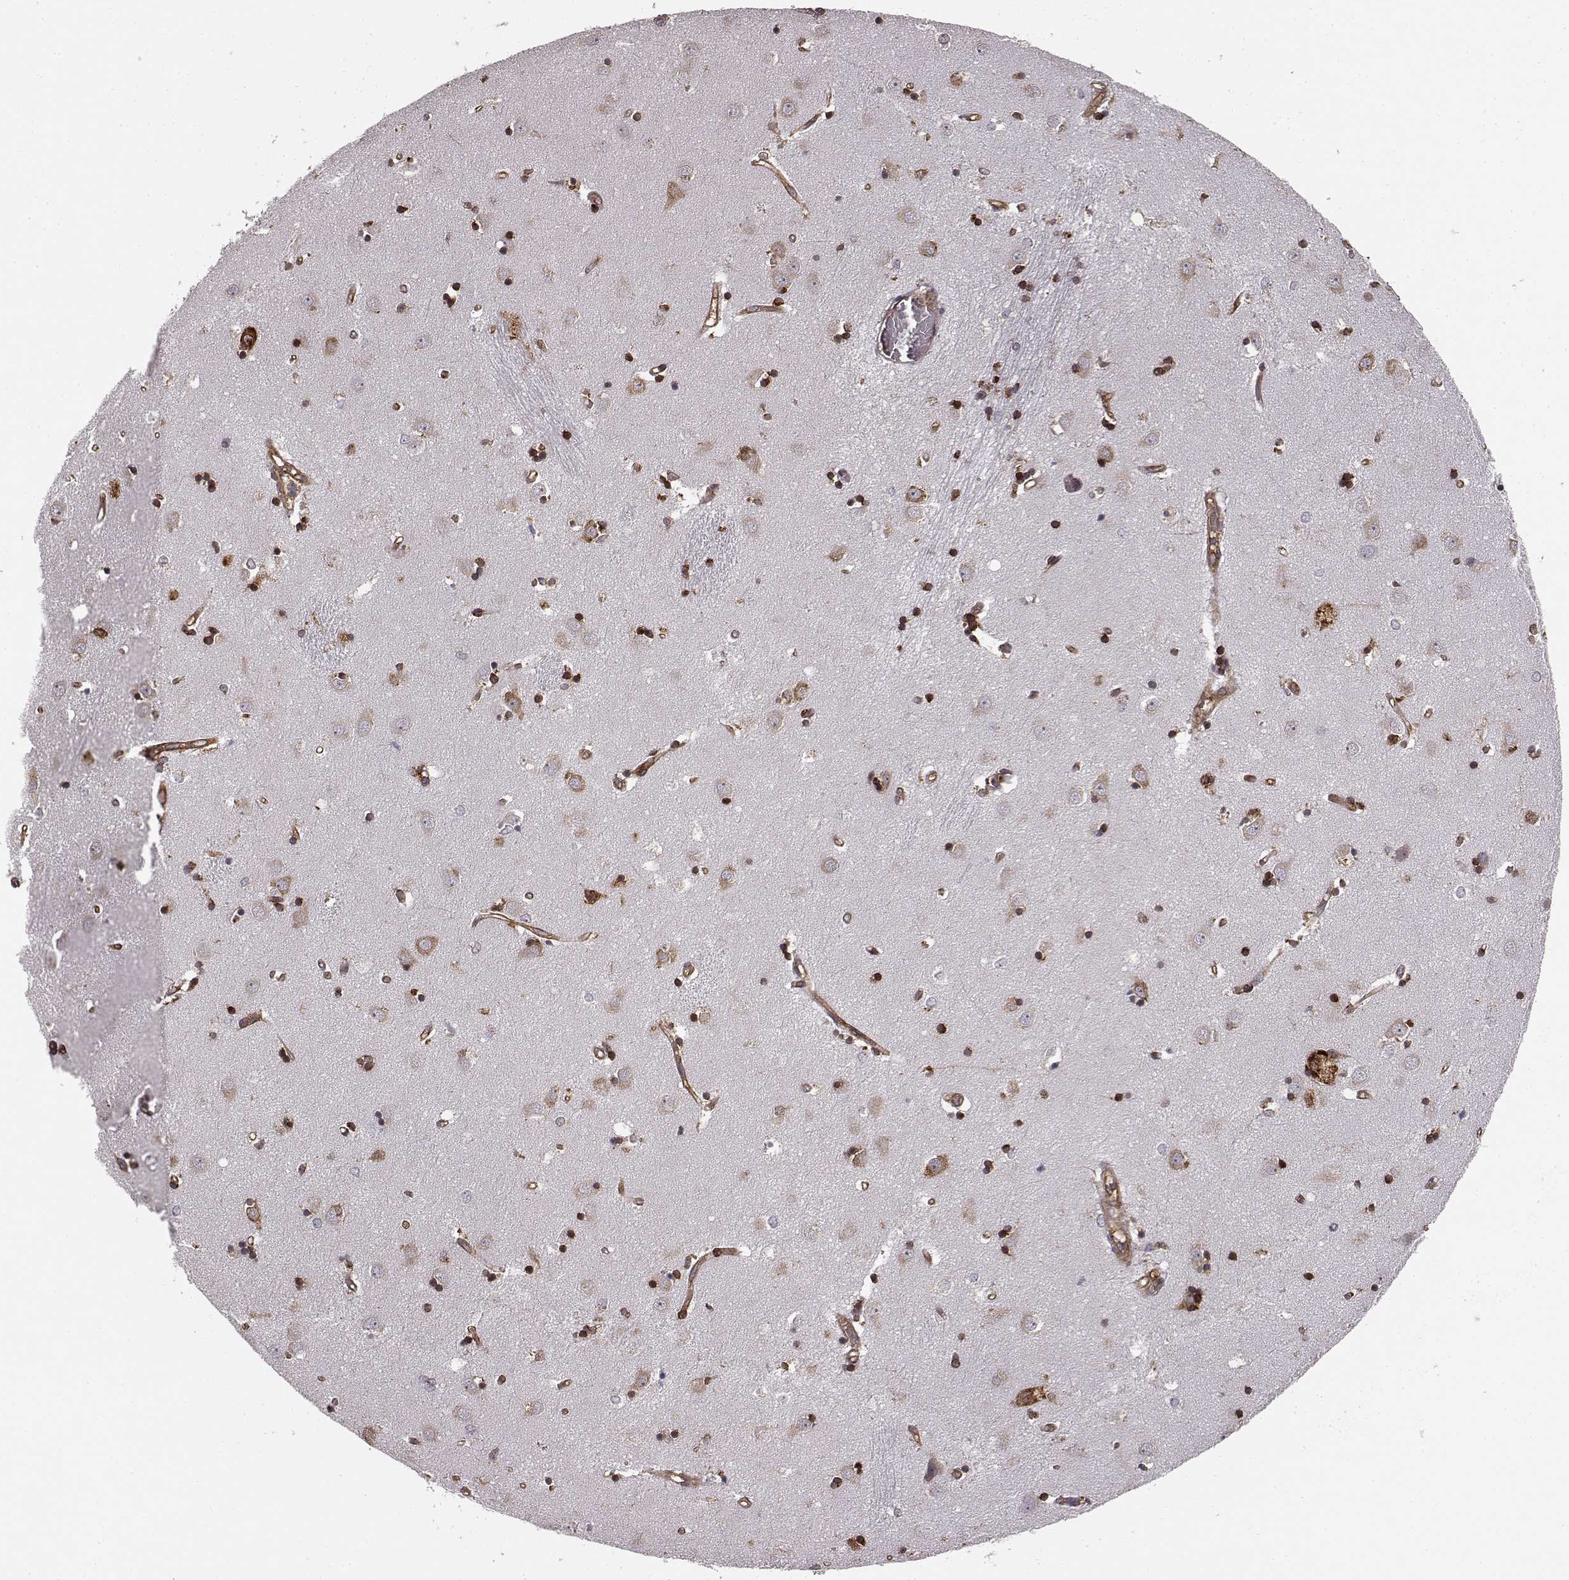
{"staining": {"intensity": "moderate", "quantity": ">75%", "location": "cytoplasmic/membranous"}, "tissue": "caudate", "cell_type": "Glial cells", "image_type": "normal", "snomed": [{"axis": "morphology", "description": "Normal tissue, NOS"}, {"axis": "topography", "description": "Lateral ventricle wall"}], "caption": "About >75% of glial cells in benign caudate show moderate cytoplasmic/membranous protein staining as visualized by brown immunohistochemical staining.", "gene": "TMEM14A", "patient": {"sex": "male", "age": 54}}